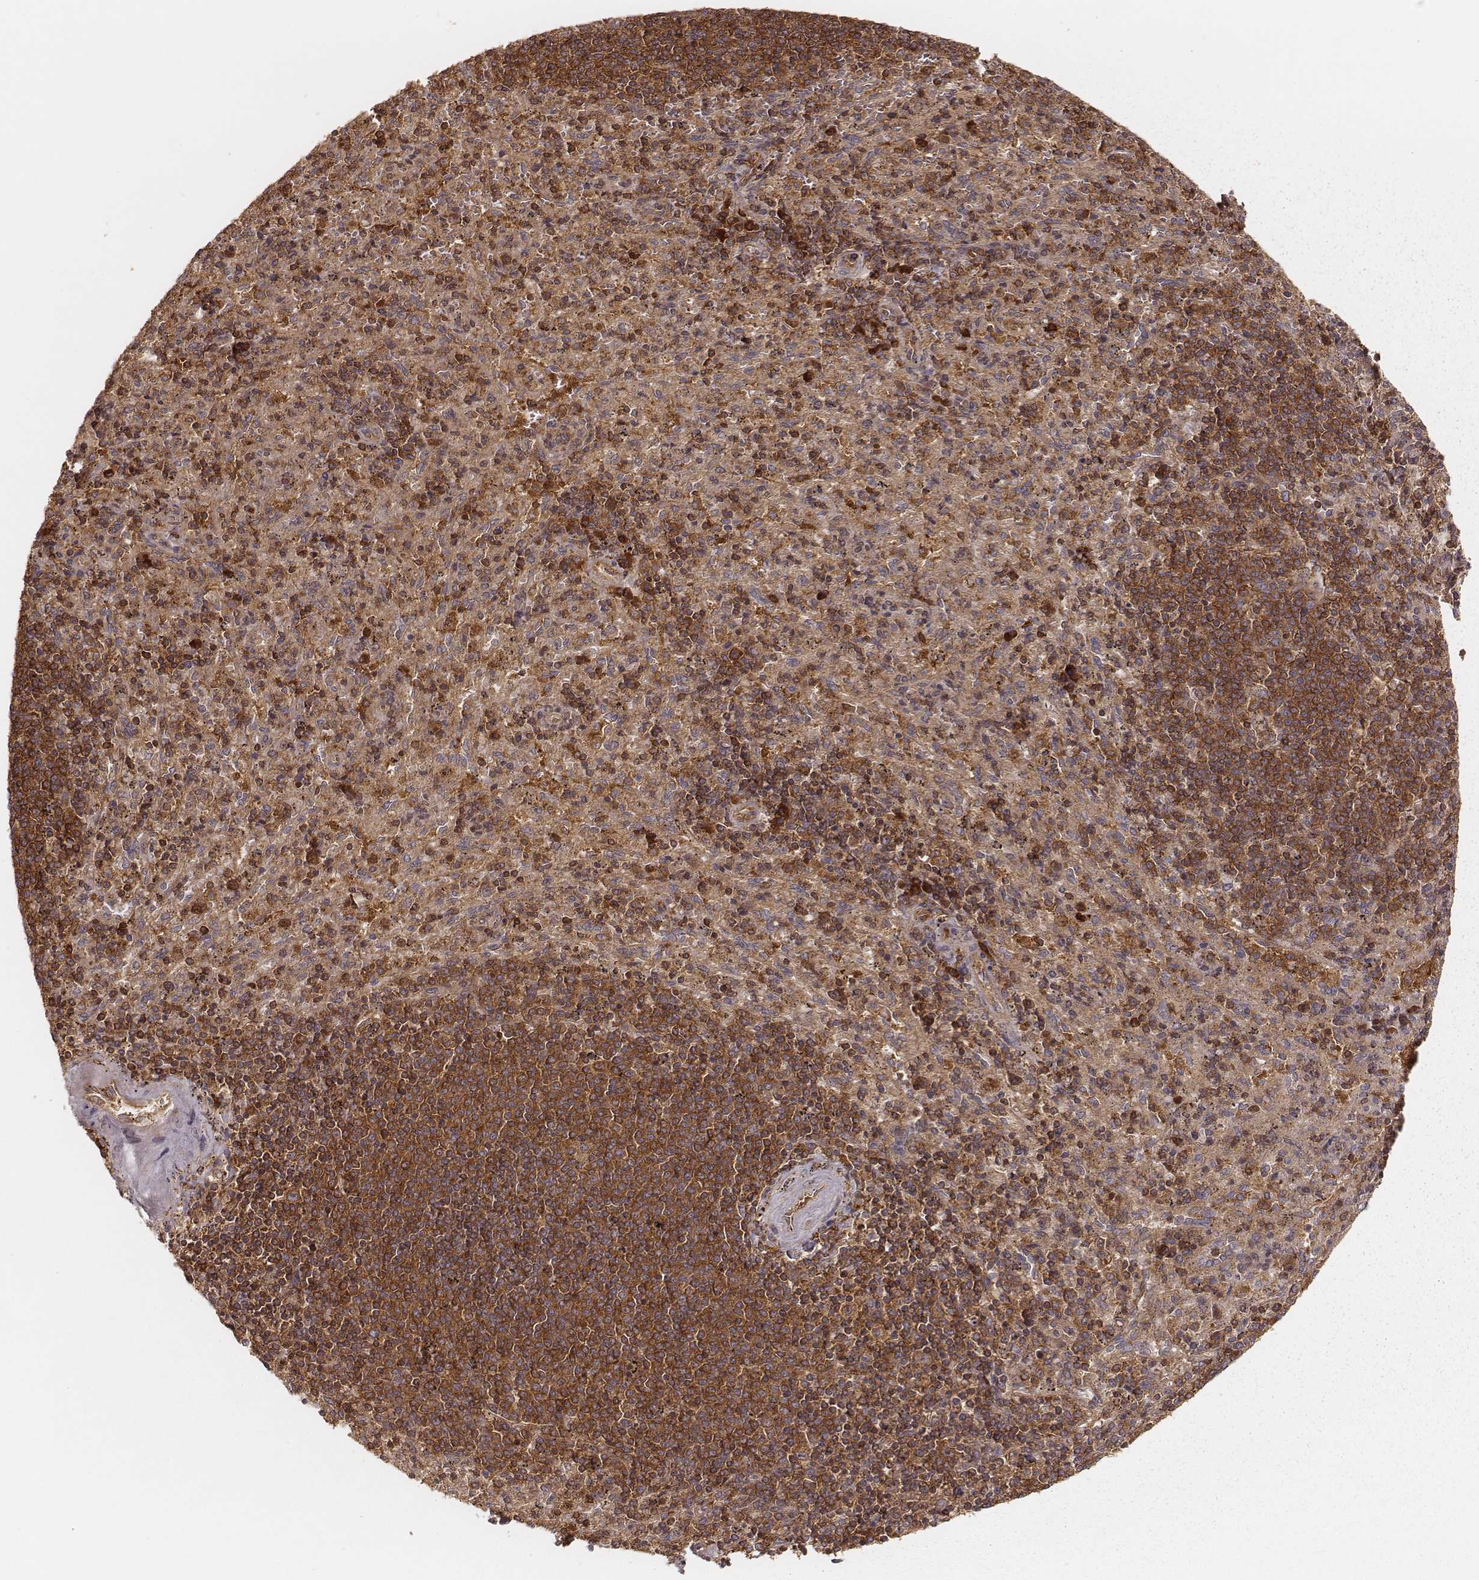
{"staining": {"intensity": "strong", "quantity": "25%-75%", "location": "cytoplasmic/membranous"}, "tissue": "spleen", "cell_type": "Cells in red pulp", "image_type": "normal", "snomed": [{"axis": "morphology", "description": "Normal tissue, NOS"}, {"axis": "topography", "description": "Spleen"}], "caption": "This photomicrograph reveals immunohistochemistry (IHC) staining of unremarkable spleen, with high strong cytoplasmic/membranous positivity in about 25%-75% of cells in red pulp.", "gene": "CARS1", "patient": {"sex": "male", "age": 57}}